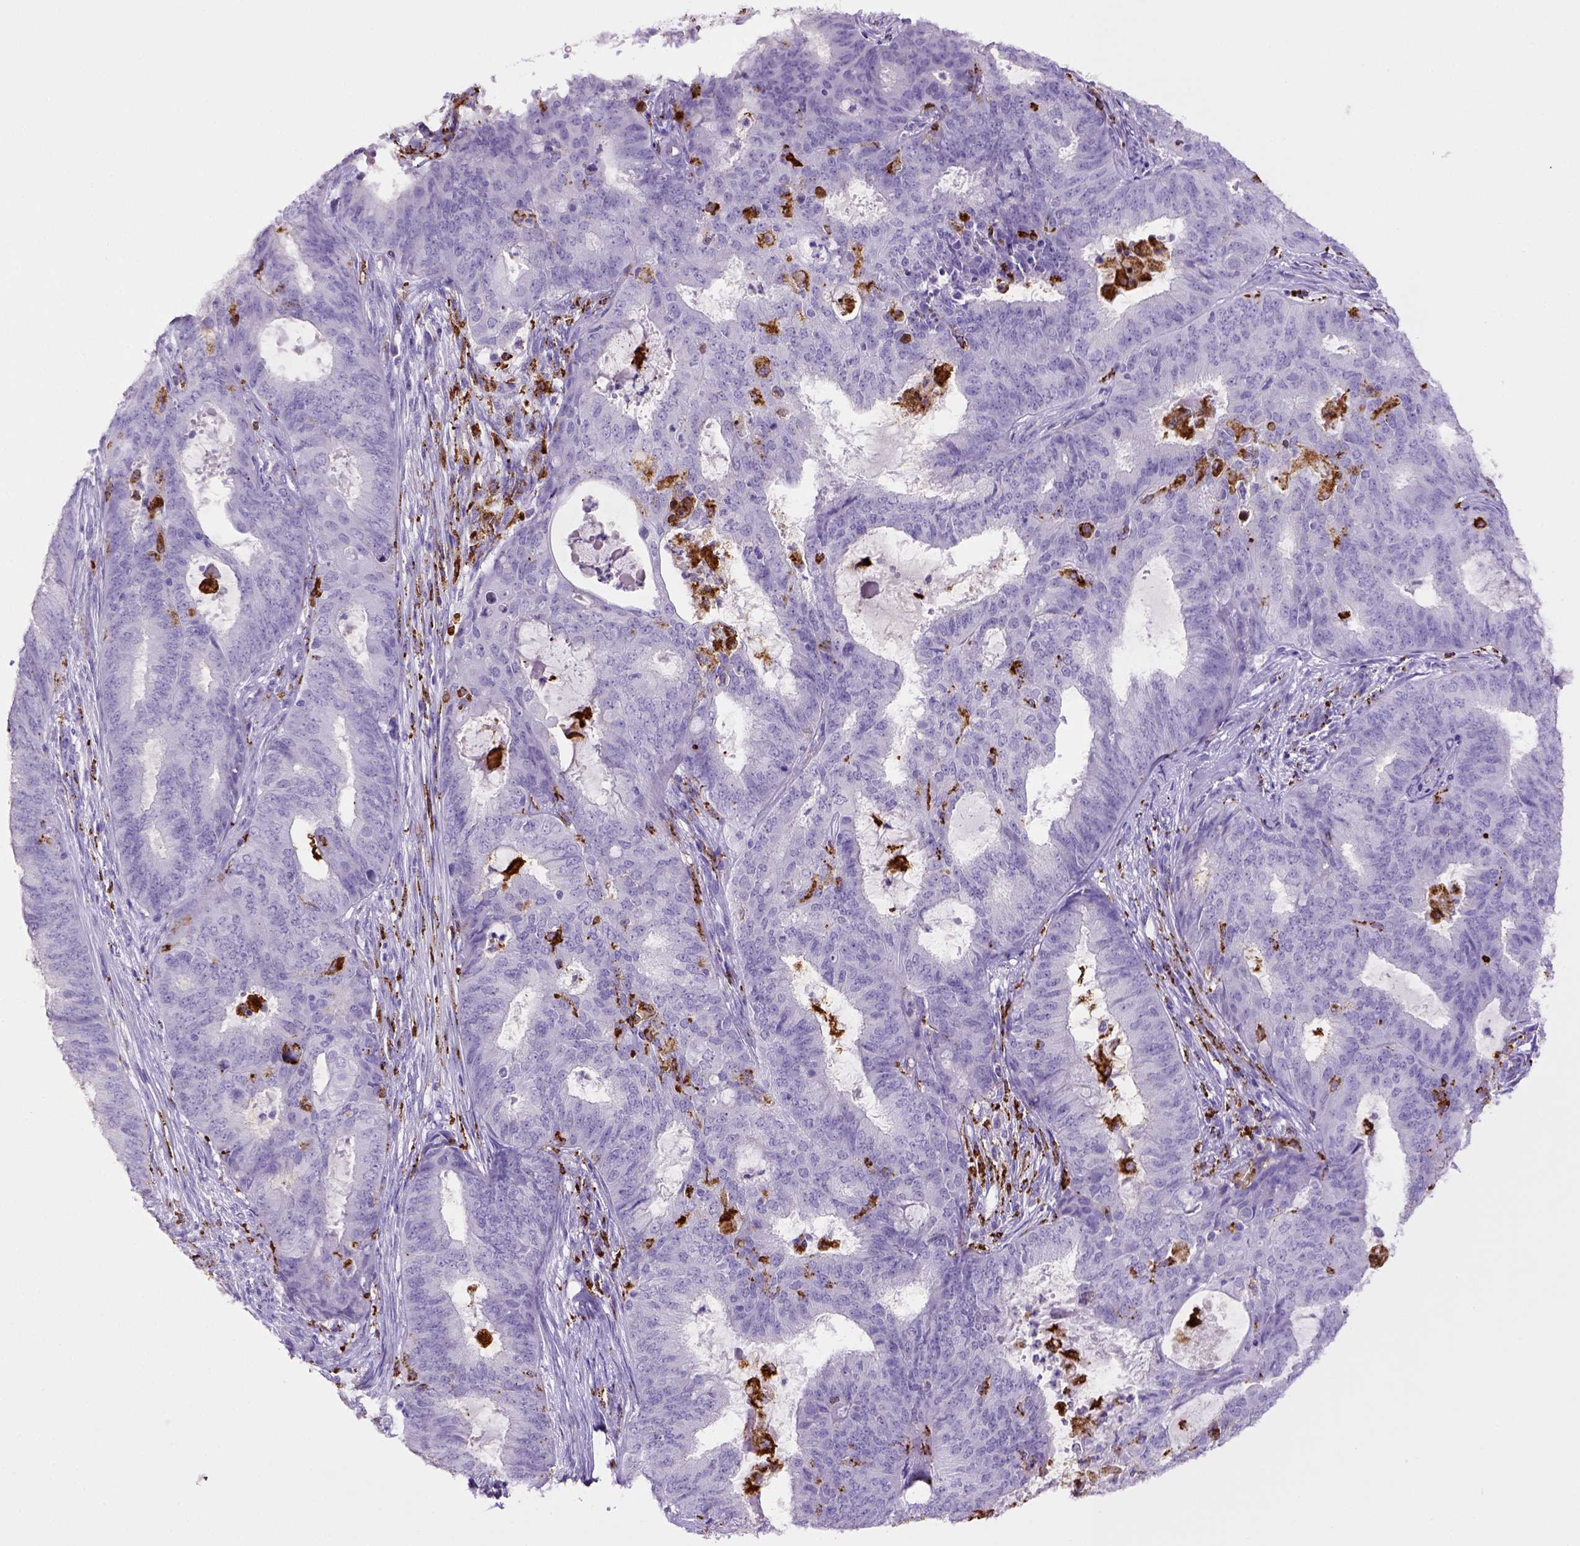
{"staining": {"intensity": "negative", "quantity": "none", "location": "none"}, "tissue": "endometrial cancer", "cell_type": "Tumor cells", "image_type": "cancer", "snomed": [{"axis": "morphology", "description": "Adenocarcinoma, NOS"}, {"axis": "topography", "description": "Endometrium"}], "caption": "There is no significant expression in tumor cells of endometrial cancer. Nuclei are stained in blue.", "gene": "CD68", "patient": {"sex": "female", "age": 62}}